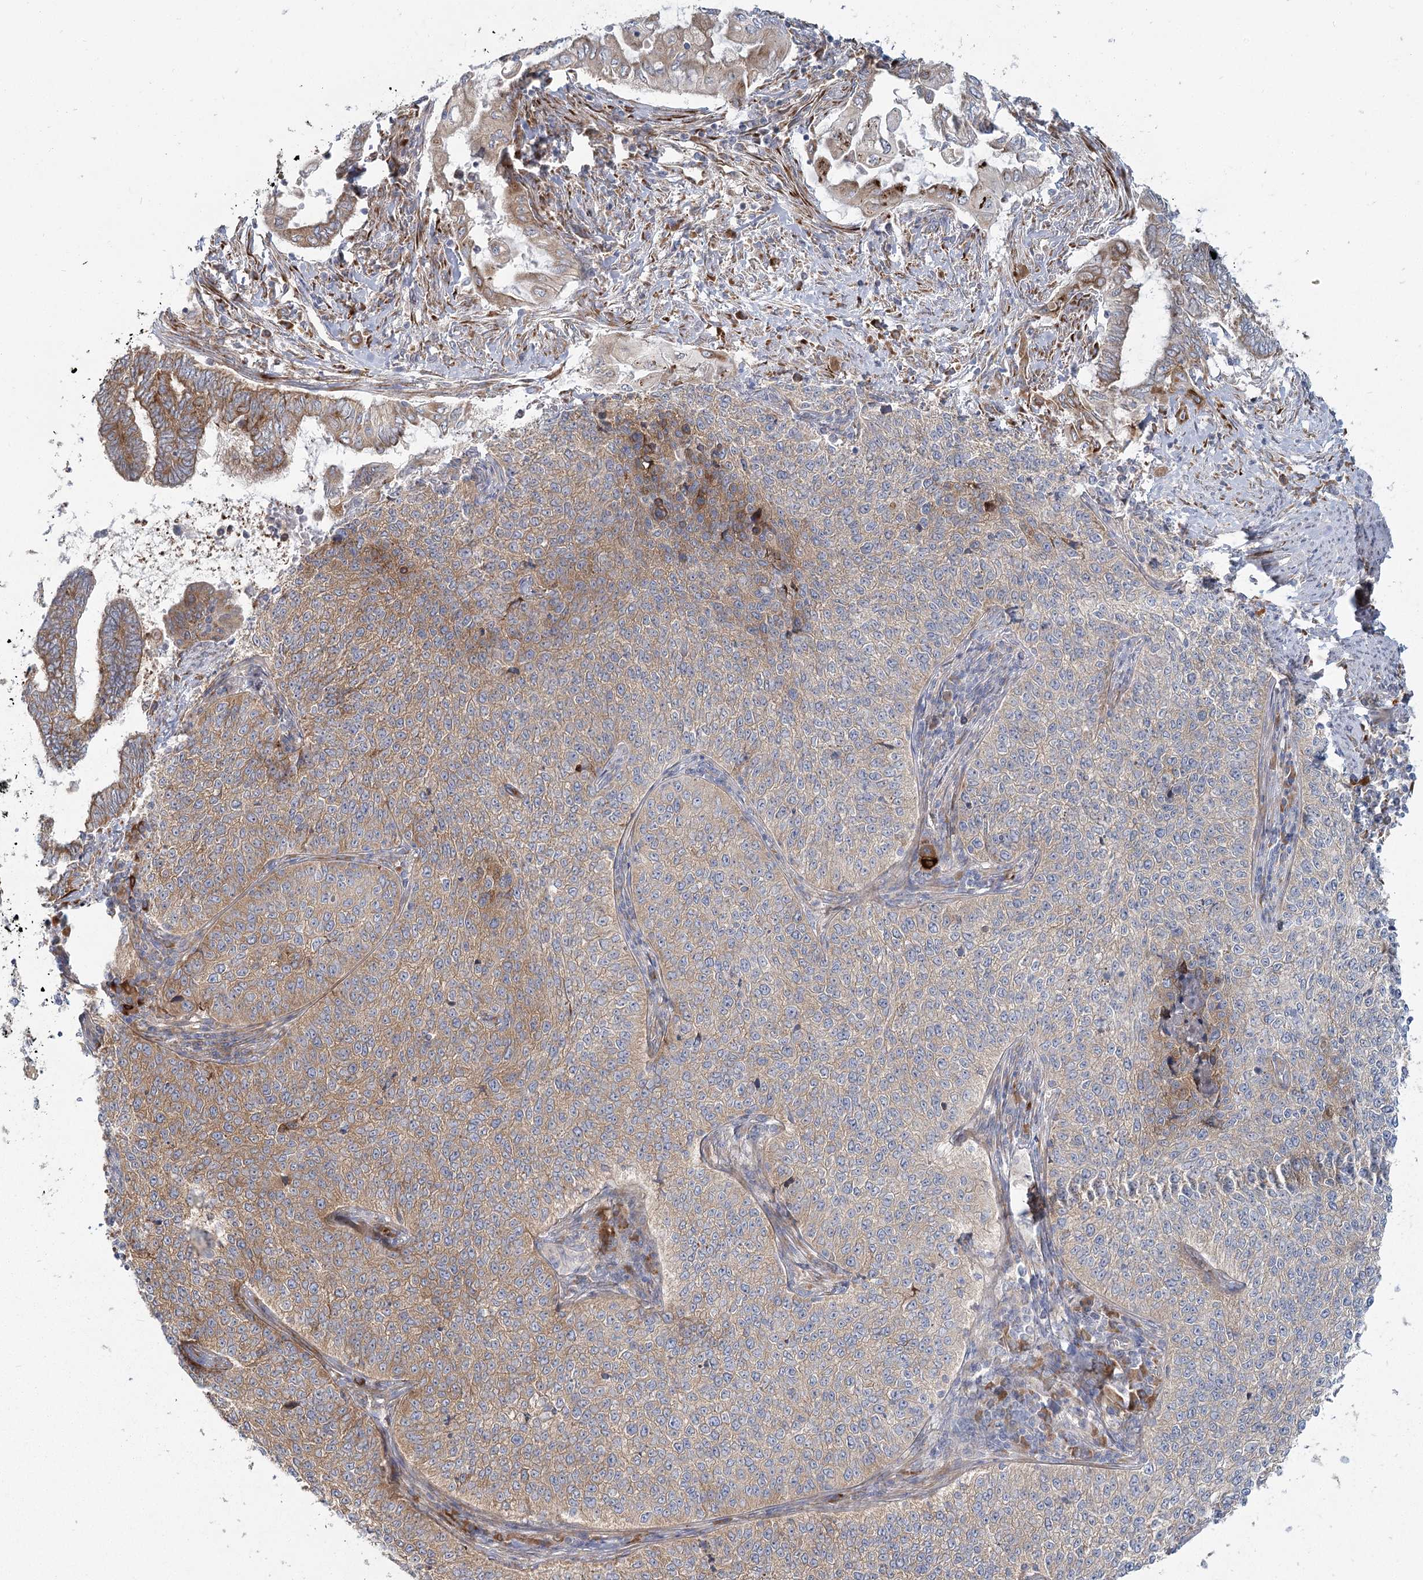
{"staining": {"intensity": "moderate", "quantity": "25%-75%", "location": "cytoplasmic/membranous"}, "tissue": "cervical cancer", "cell_type": "Tumor cells", "image_type": "cancer", "snomed": [{"axis": "morphology", "description": "Squamous cell carcinoma, NOS"}, {"axis": "topography", "description": "Cervix"}], "caption": "There is medium levels of moderate cytoplasmic/membranous expression in tumor cells of cervical squamous cell carcinoma, as demonstrated by immunohistochemical staining (brown color).", "gene": "HARS2", "patient": {"sex": "female", "age": 35}}